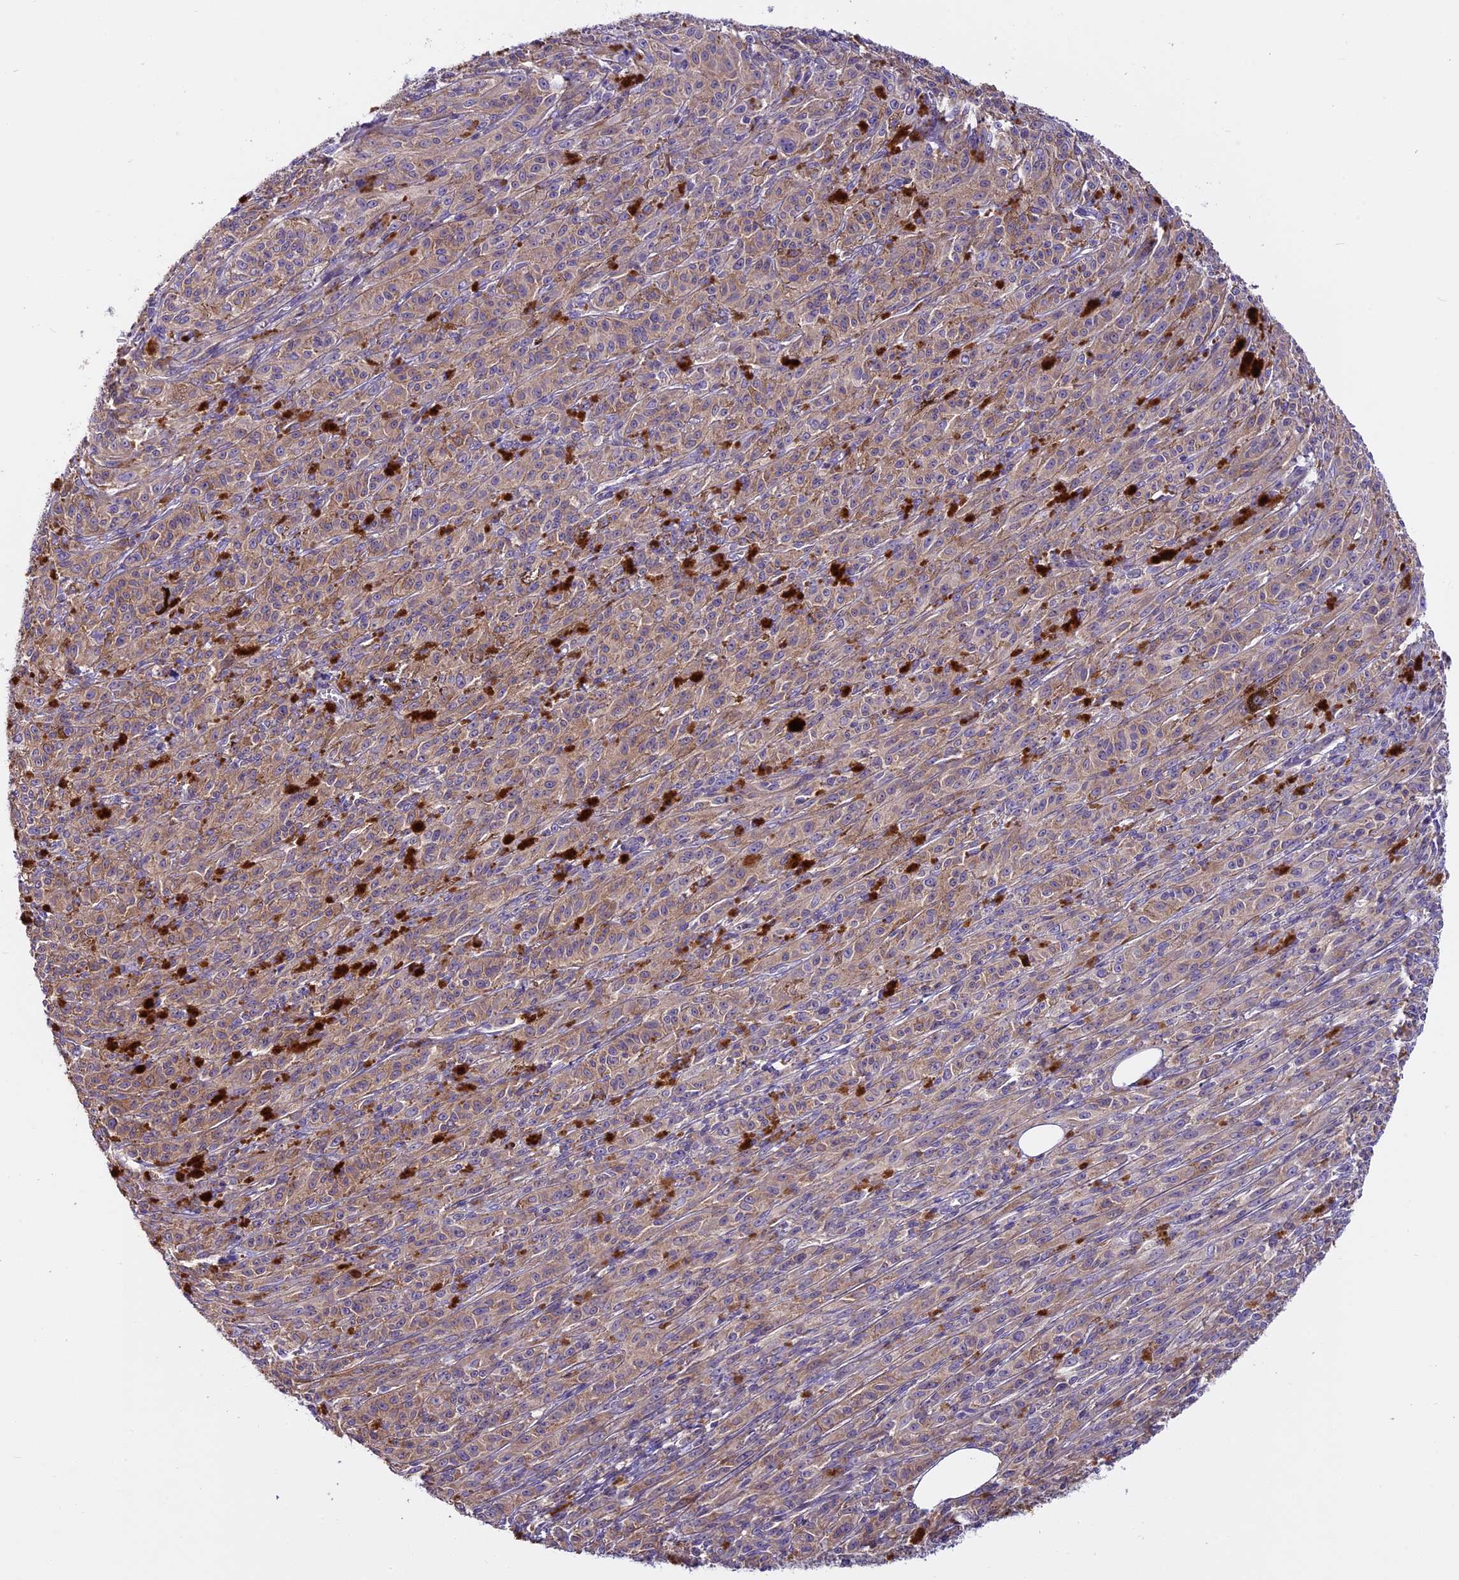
{"staining": {"intensity": "weak", "quantity": "25%-75%", "location": "cytoplasmic/membranous"}, "tissue": "melanoma", "cell_type": "Tumor cells", "image_type": "cancer", "snomed": [{"axis": "morphology", "description": "Malignant melanoma, NOS"}, {"axis": "topography", "description": "Skin"}], "caption": "Melanoma stained for a protein (brown) exhibits weak cytoplasmic/membranous positive positivity in approximately 25%-75% of tumor cells.", "gene": "FAM98C", "patient": {"sex": "female", "age": 52}}